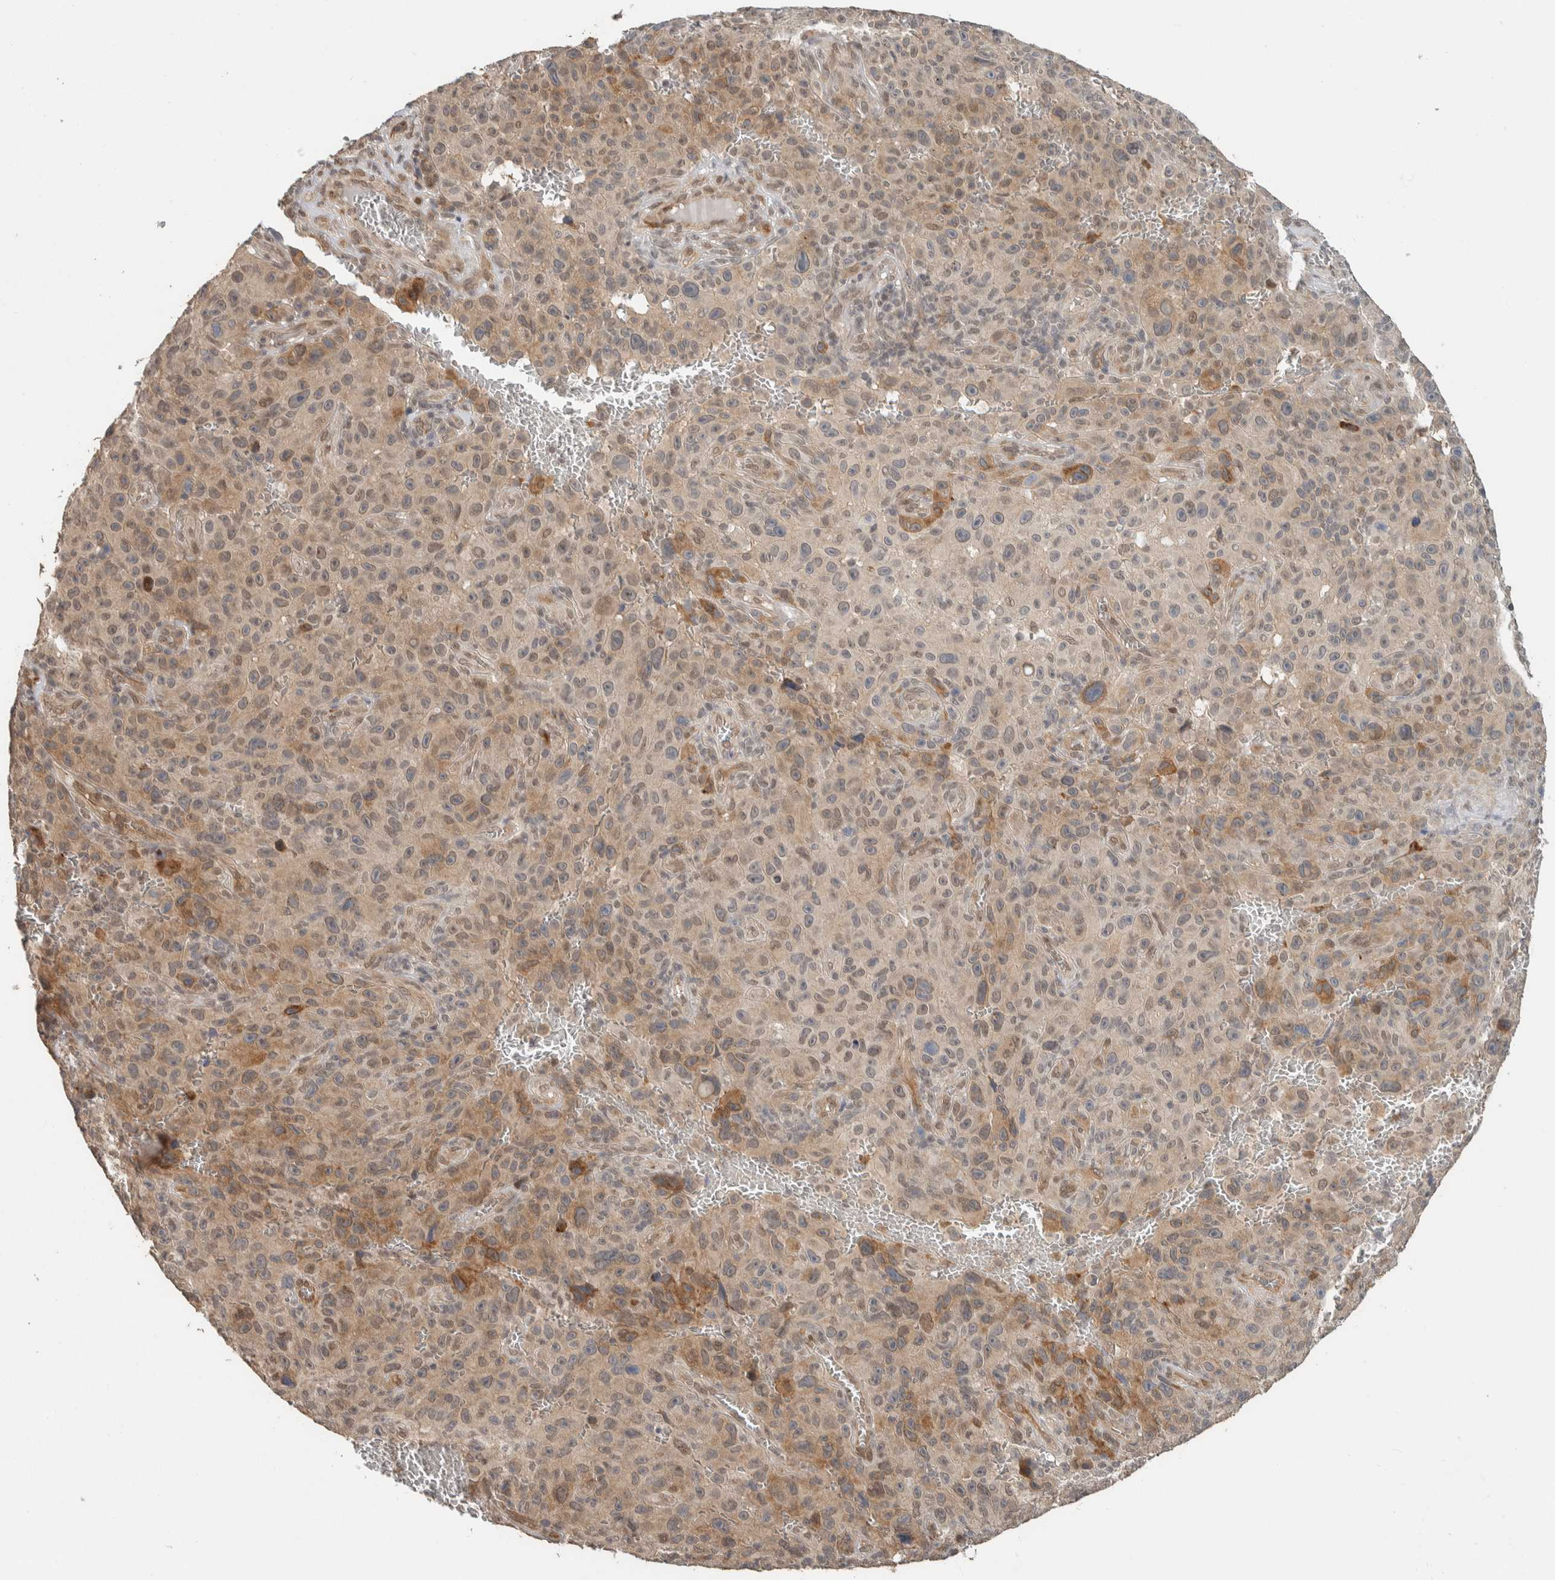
{"staining": {"intensity": "weak", "quantity": ">75%", "location": "cytoplasmic/membranous,nuclear"}, "tissue": "melanoma", "cell_type": "Tumor cells", "image_type": "cancer", "snomed": [{"axis": "morphology", "description": "Malignant melanoma, NOS"}, {"axis": "topography", "description": "Skin"}], "caption": "Immunohistochemical staining of human malignant melanoma exhibits low levels of weak cytoplasmic/membranous and nuclear expression in approximately >75% of tumor cells. (IHC, brightfield microscopy, high magnification).", "gene": "ZBTB2", "patient": {"sex": "female", "age": 82}}